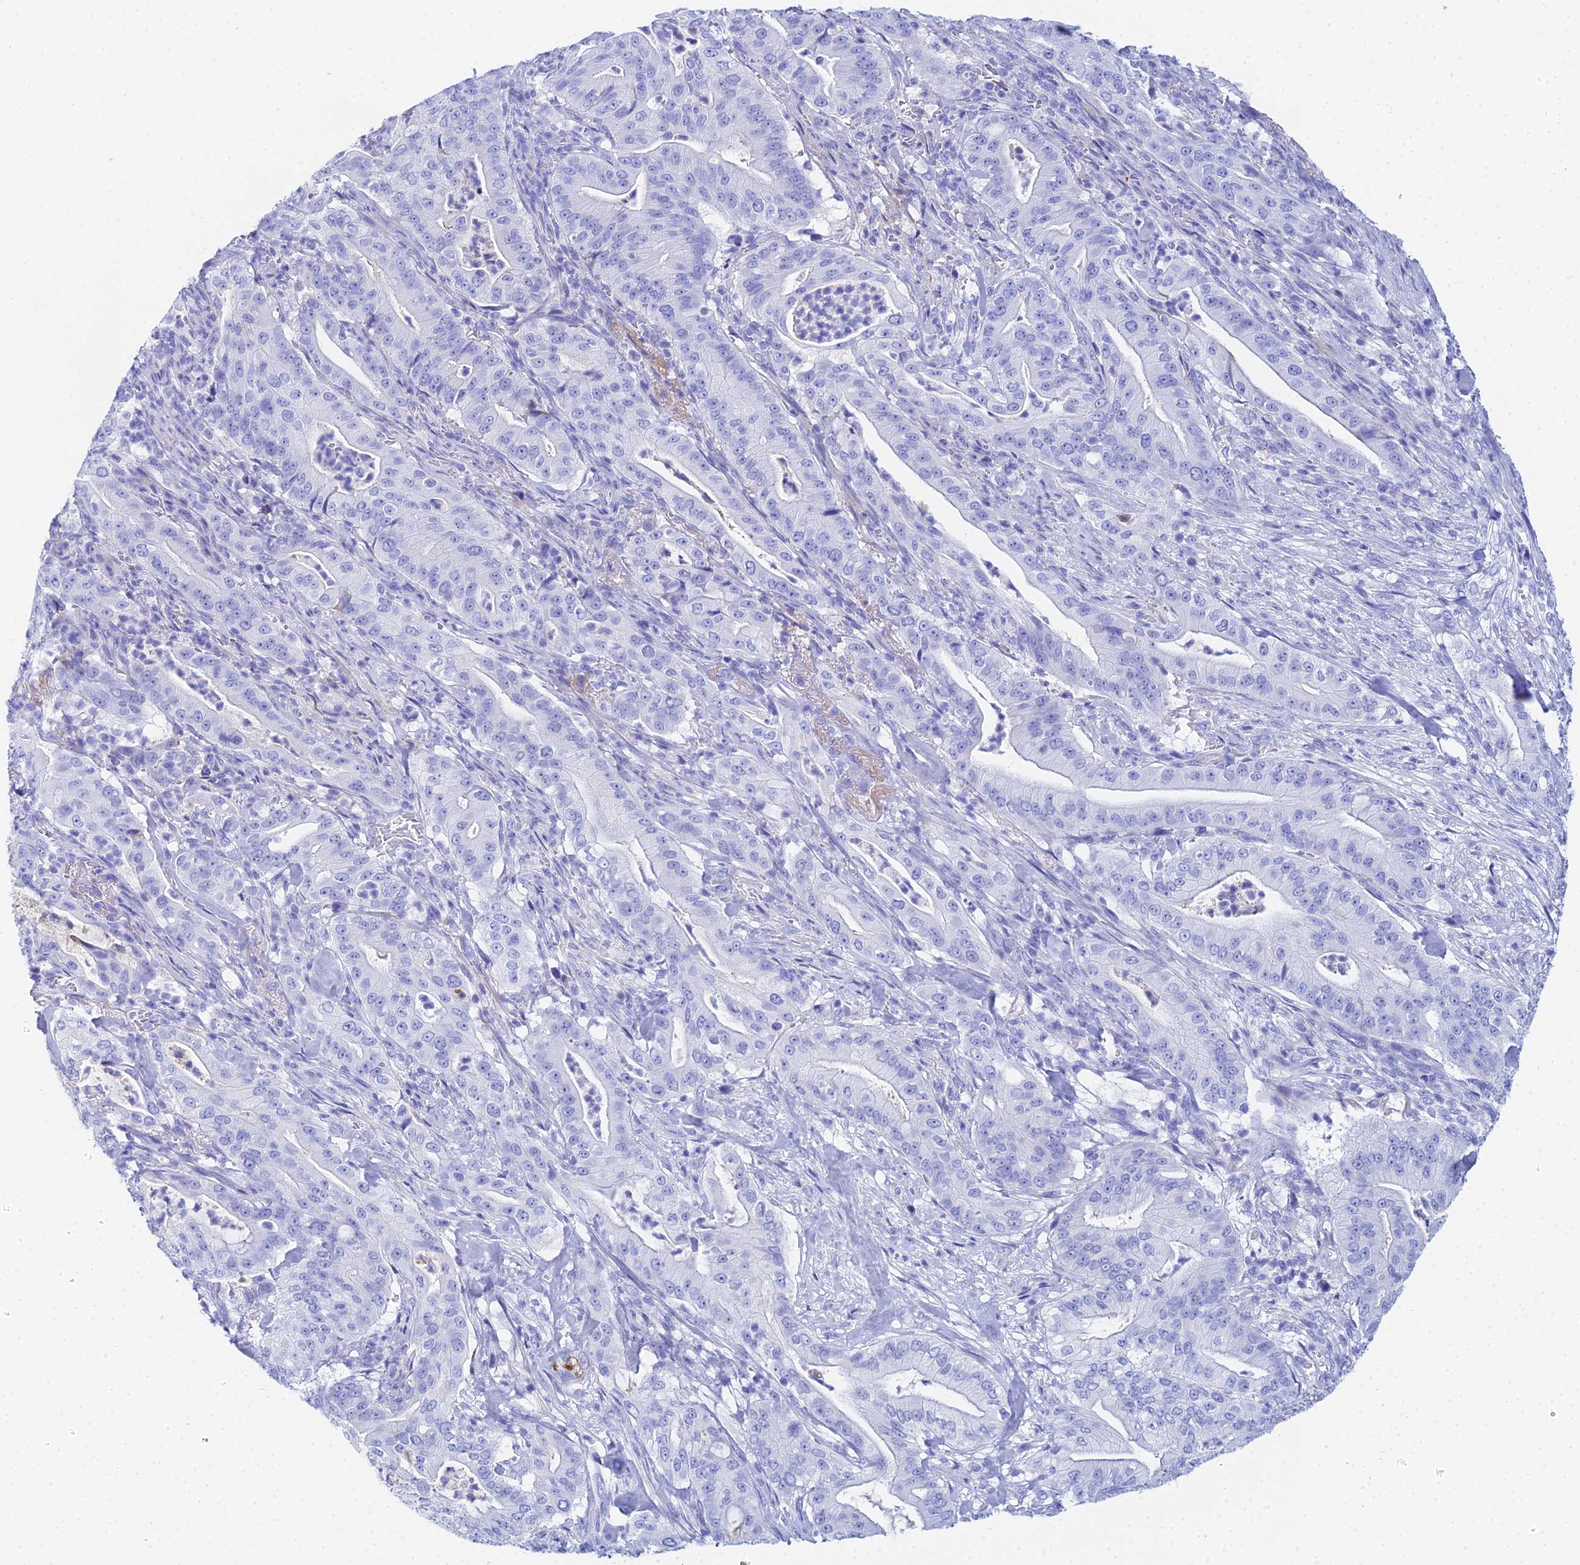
{"staining": {"intensity": "negative", "quantity": "none", "location": "none"}, "tissue": "pancreatic cancer", "cell_type": "Tumor cells", "image_type": "cancer", "snomed": [{"axis": "morphology", "description": "Adenocarcinoma, NOS"}, {"axis": "topography", "description": "Pancreas"}], "caption": "Pancreatic cancer was stained to show a protein in brown. There is no significant staining in tumor cells. (DAB (3,3'-diaminobenzidine) IHC with hematoxylin counter stain).", "gene": "CELA3A", "patient": {"sex": "male", "age": 71}}